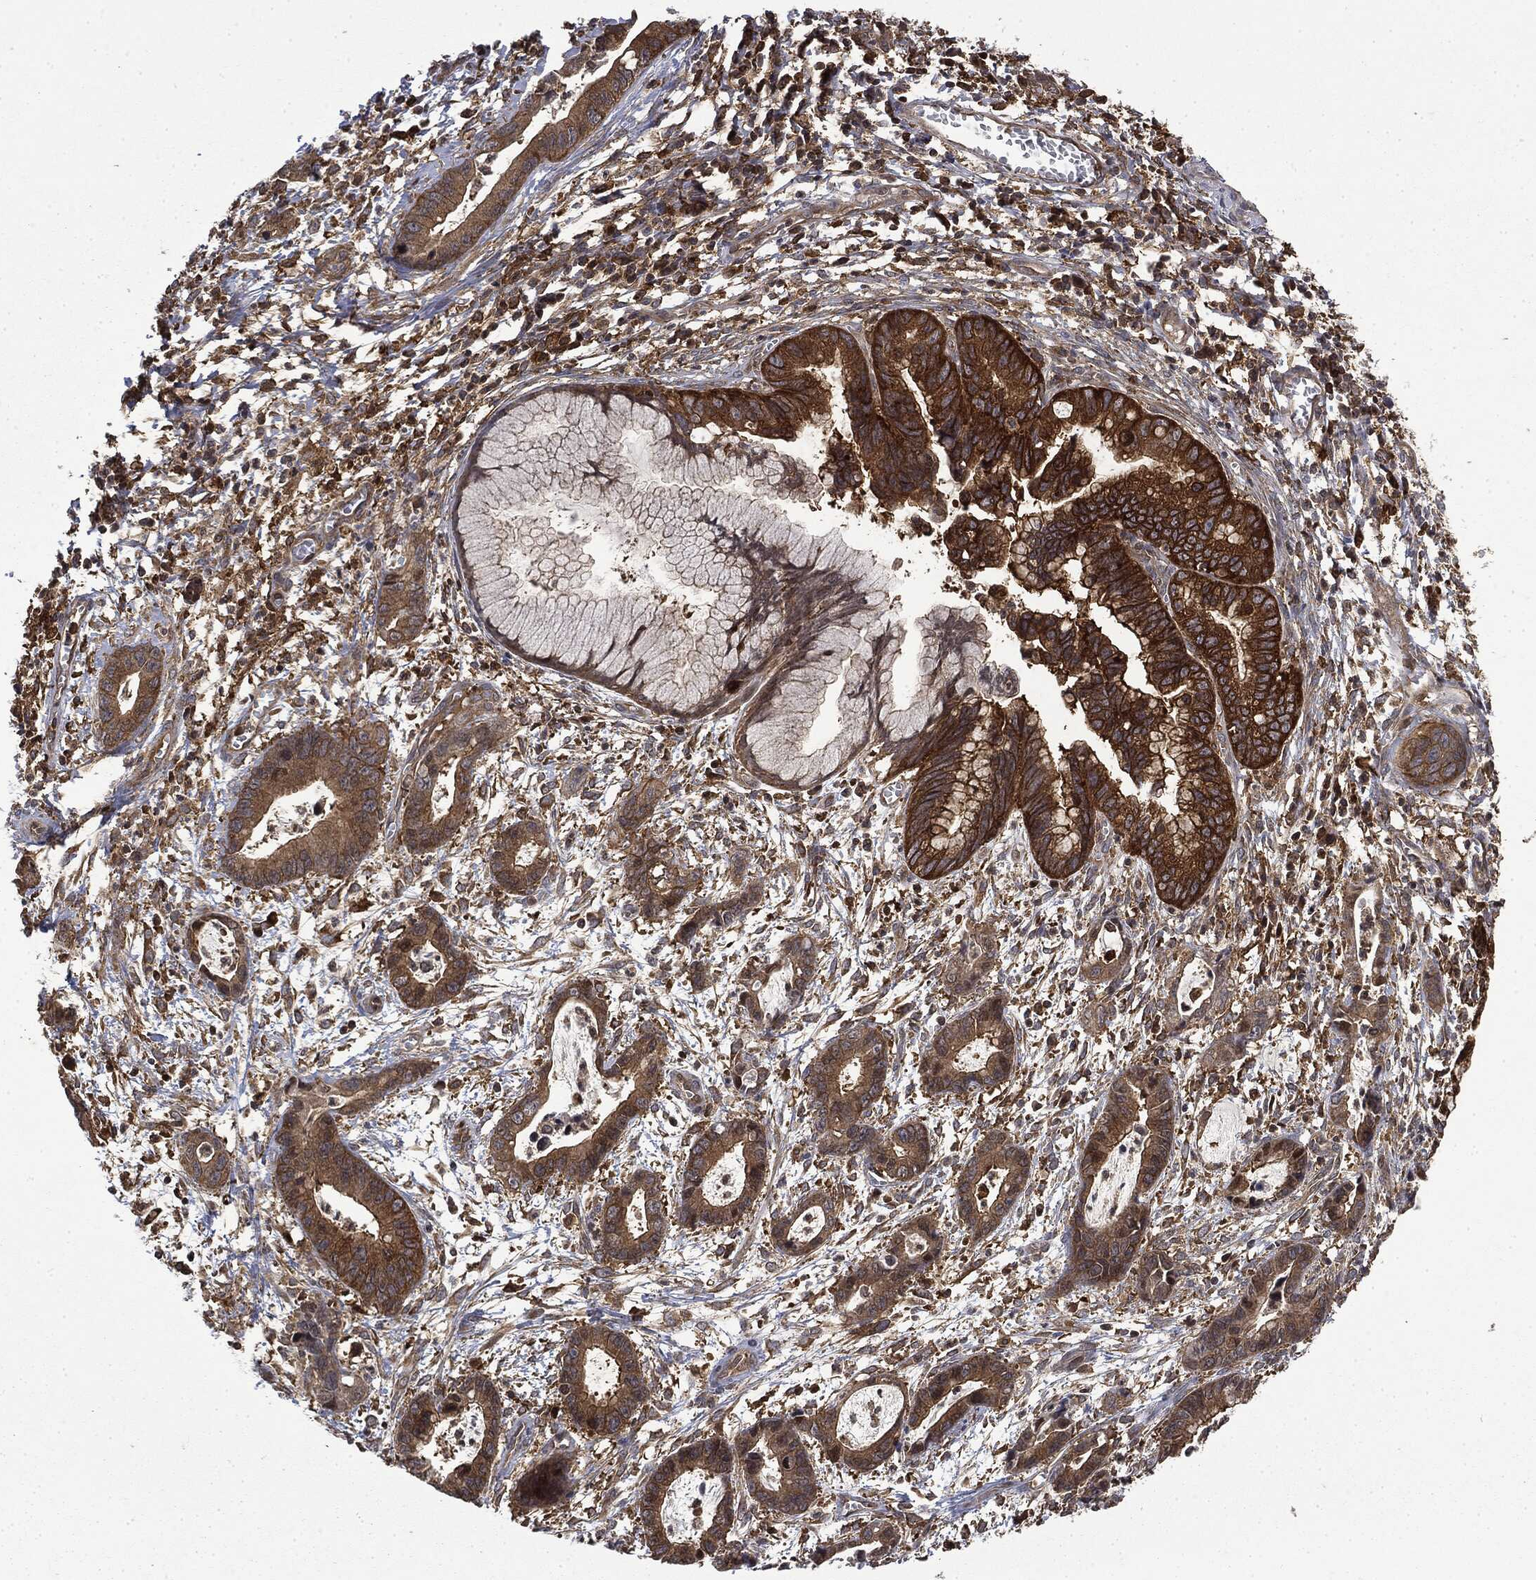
{"staining": {"intensity": "strong", "quantity": "25%-75%", "location": "cytoplasmic/membranous"}, "tissue": "cervical cancer", "cell_type": "Tumor cells", "image_type": "cancer", "snomed": [{"axis": "morphology", "description": "Adenocarcinoma, NOS"}, {"axis": "topography", "description": "Cervix"}], "caption": "Protein expression analysis of human cervical cancer reveals strong cytoplasmic/membranous positivity in about 25%-75% of tumor cells.", "gene": "SNX5", "patient": {"sex": "female", "age": 44}}